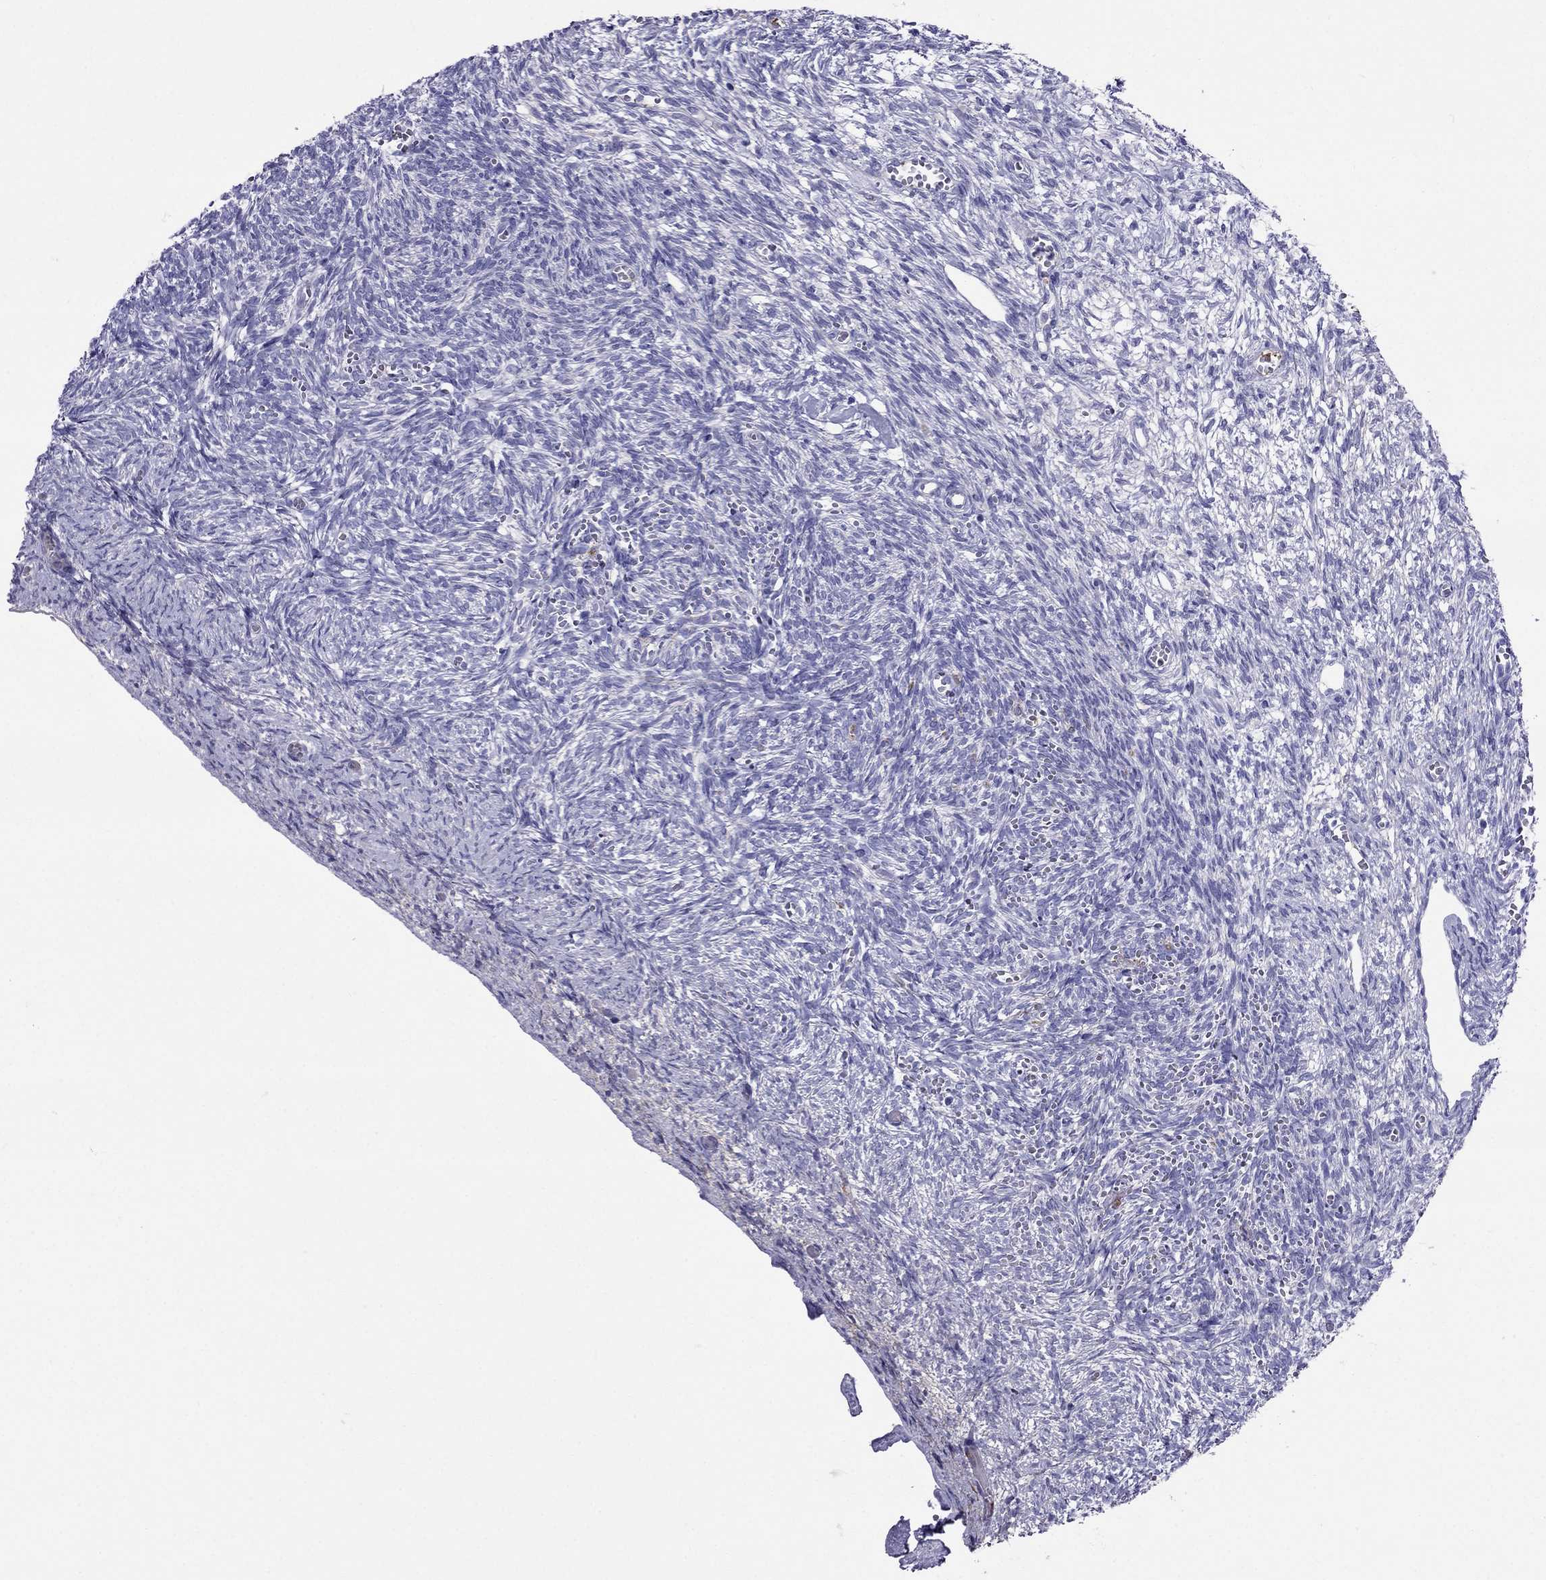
{"staining": {"intensity": "negative", "quantity": "none", "location": "none"}, "tissue": "ovary", "cell_type": "Follicle cells", "image_type": "normal", "snomed": [{"axis": "morphology", "description": "Normal tissue, NOS"}, {"axis": "topography", "description": "Ovary"}], "caption": "DAB (3,3'-diaminobenzidine) immunohistochemical staining of benign human ovary reveals no significant expression in follicle cells.", "gene": "GPR50", "patient": {"sex": "female", "age": 43}}